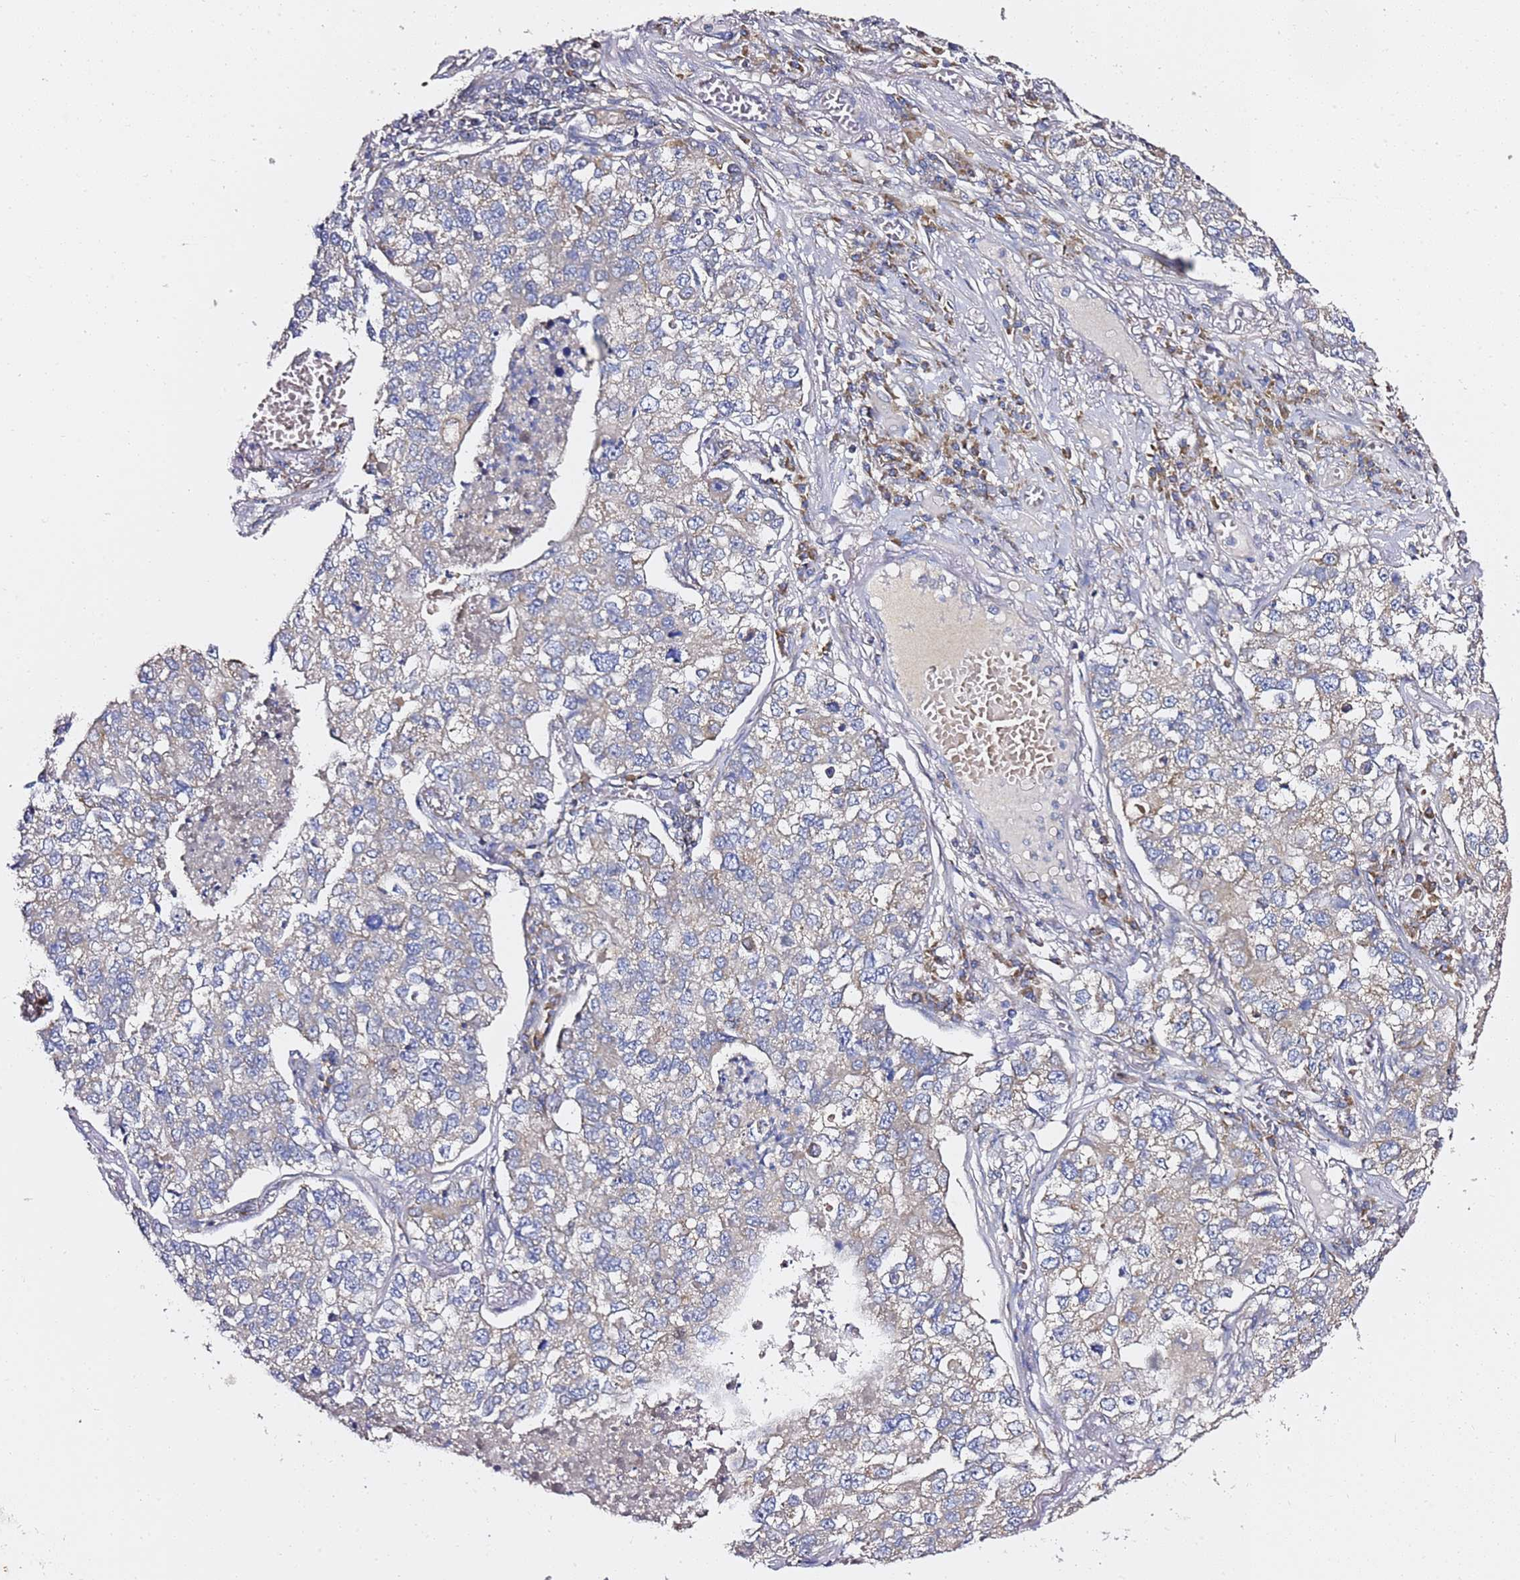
{"staining": {"intensity": "negative", "quantity": "none", "location": "none"}, "tissue": "lung cancer", "cell_type": "Tumor cells", "image_type": "cancer", "snomed": [{"axis": "morphology", "description": "Adenocarcinoma, NOS"}, {"axis": "topography", "description": "Lung"}], "caption": "The immunohistochemistry (IHC) image has no significant positivity in tumor cells of lung adenocarcinoma tissue.", "gene": "C19orf12", "patient": {"sex": "male", "age": 49}}